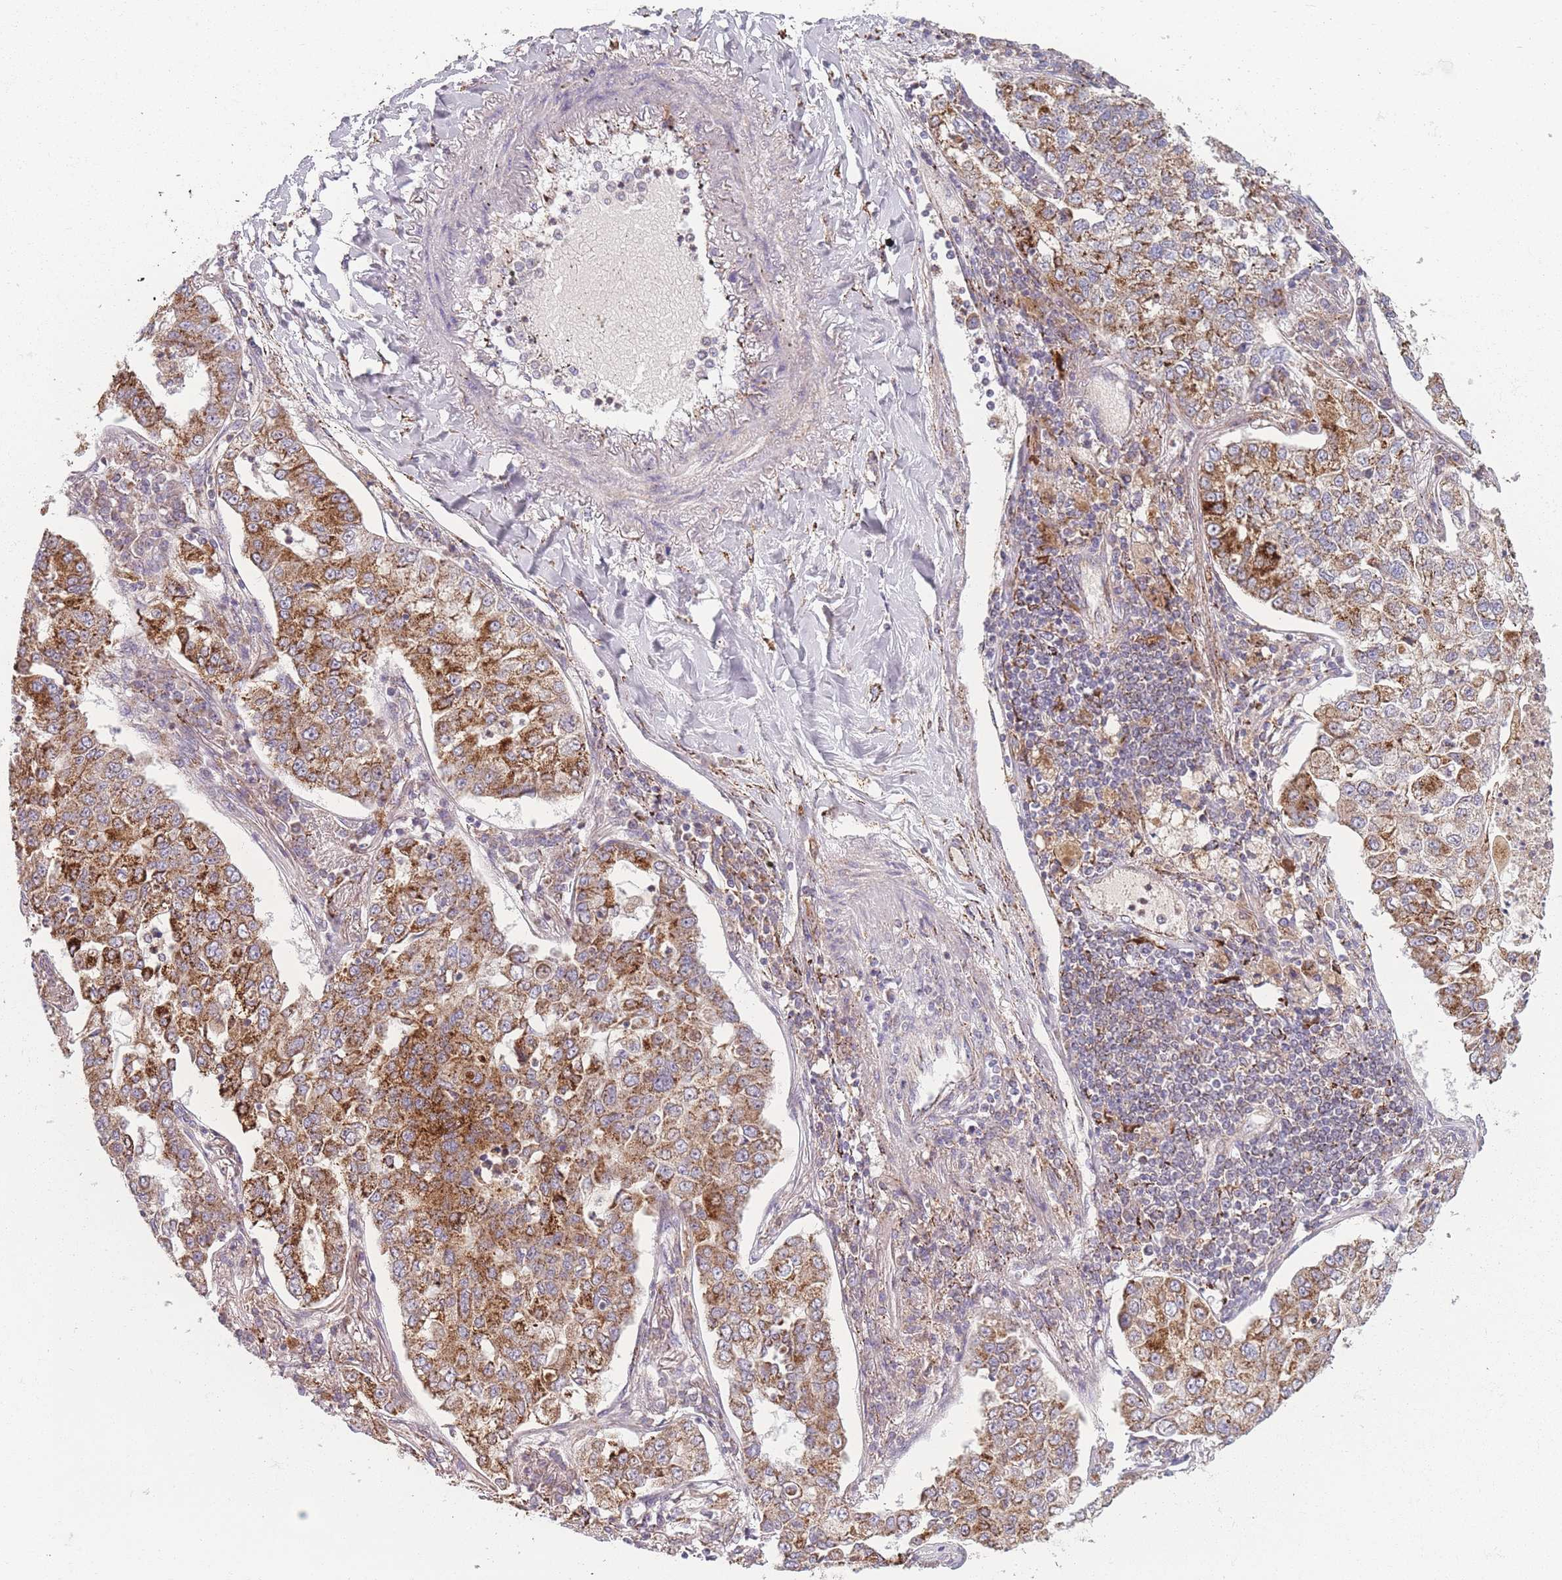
{"staining": {"intensity": "moderate", "quantity": ">75%", "location": "cytoplasmic/membranous"}, "tissue": "lung cancer", "cell_type": "Tumor cells", "image_type": "cancer", "snomed": [{"axis": "morphology", "description": "Adenocarcinoma, NOS"}, {"axis": "topography", "description": "Lung"}], "caption": "An IHC micrograph of neoplastic tissue is shown. Protein staining in brown highlights moderate cytoplasmic/membranous positivity in lung cancer within tumor cells.", "gene": "PEX11B", "patient": {"sex": "male", "age": 49}}